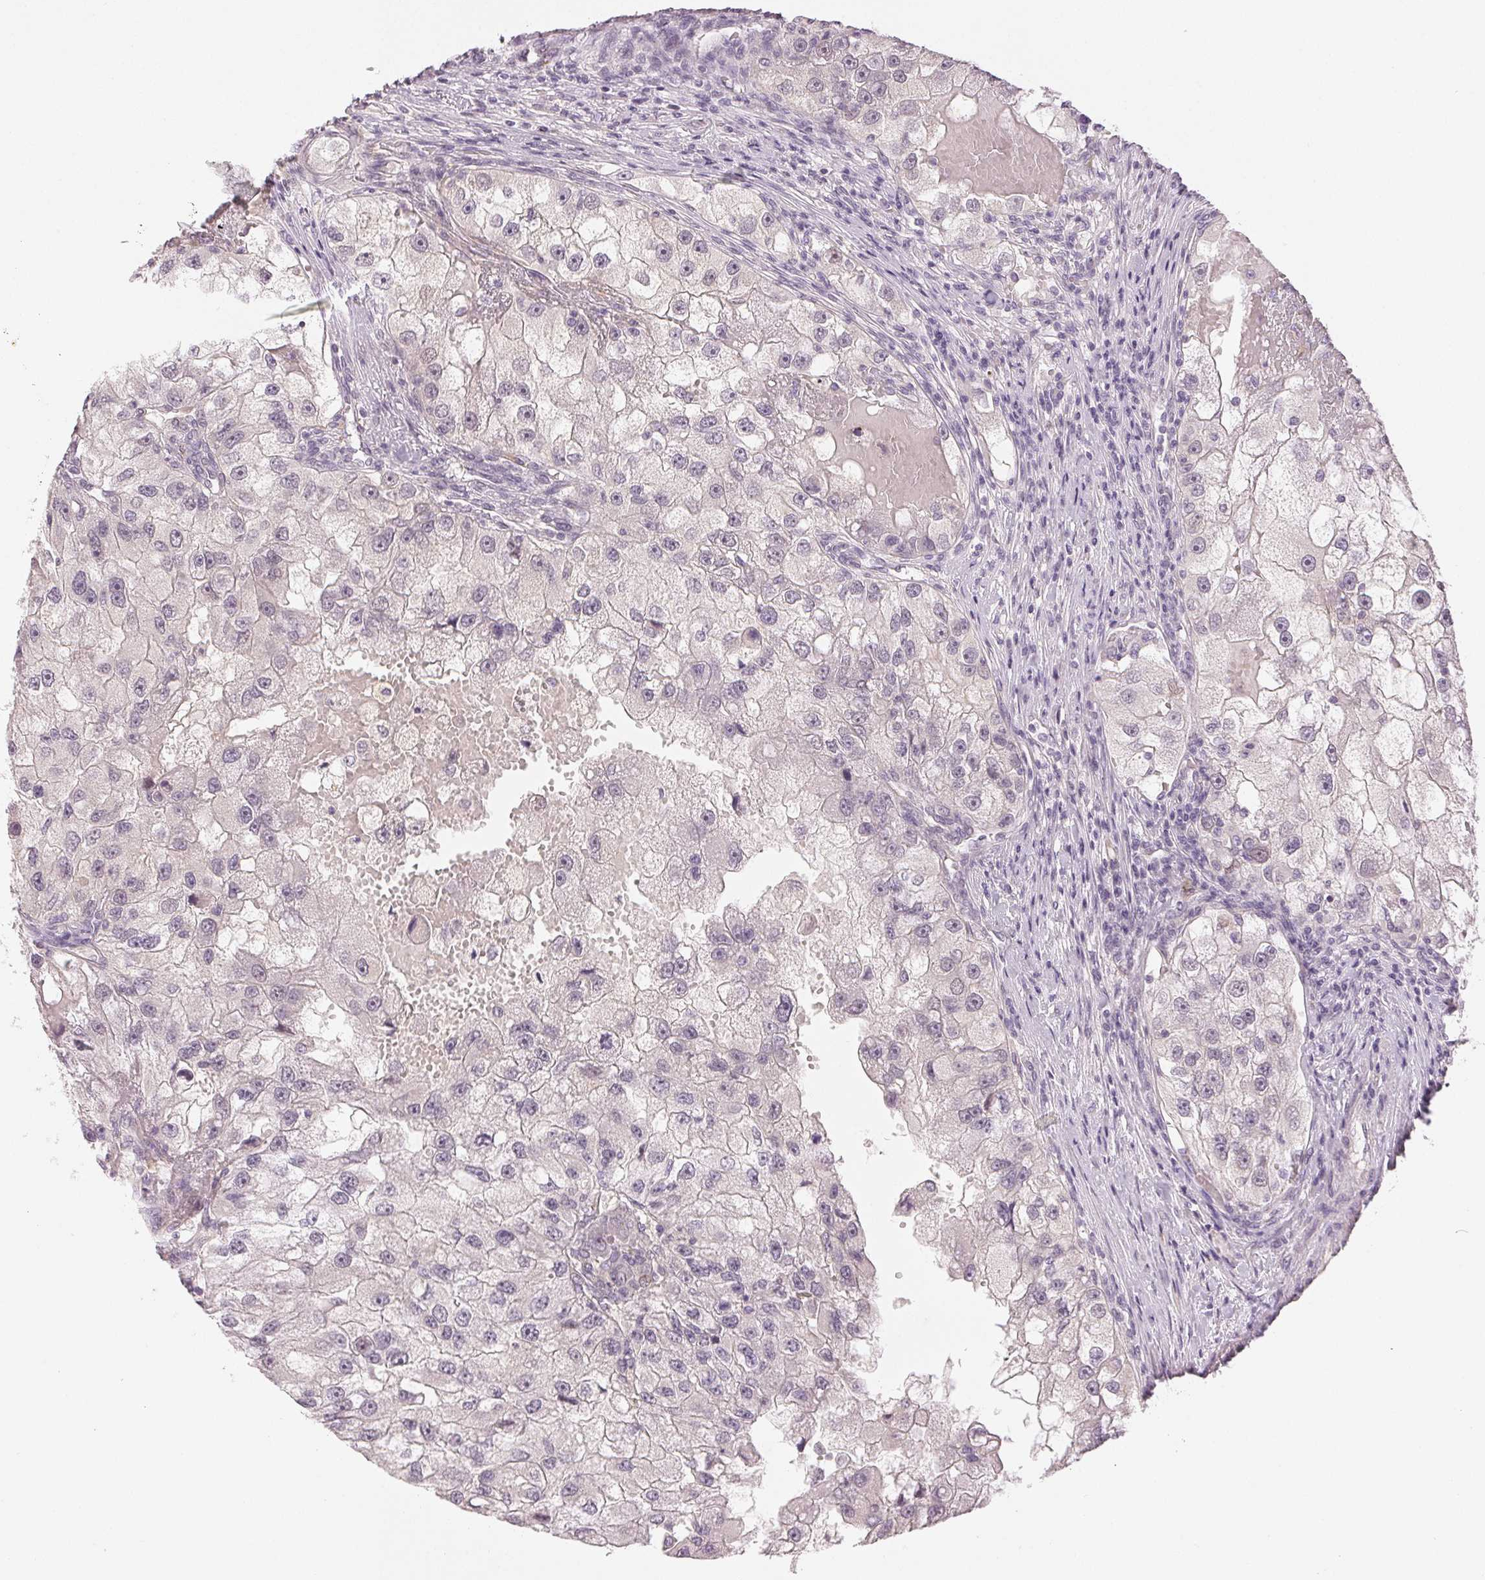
{"staining": {"intensity": "negative", "quantity": "none", "location": "none"}, "tissue": "renal cancer", "cell_type": "Tumor cells", "image_type": "cancer", "snomed": [{"axis": "morphology", "description": "Adenocarcinoma, NOS"}, {"axis": "topography", "description": "Kidney"}], "caption": "Micrograph shows no protein staining in tumor cells of renal cancer (adenocarcinoma) tissue.", "gene": "MAP1LC3A", "patient": {"sex": "male", "age": 63}}